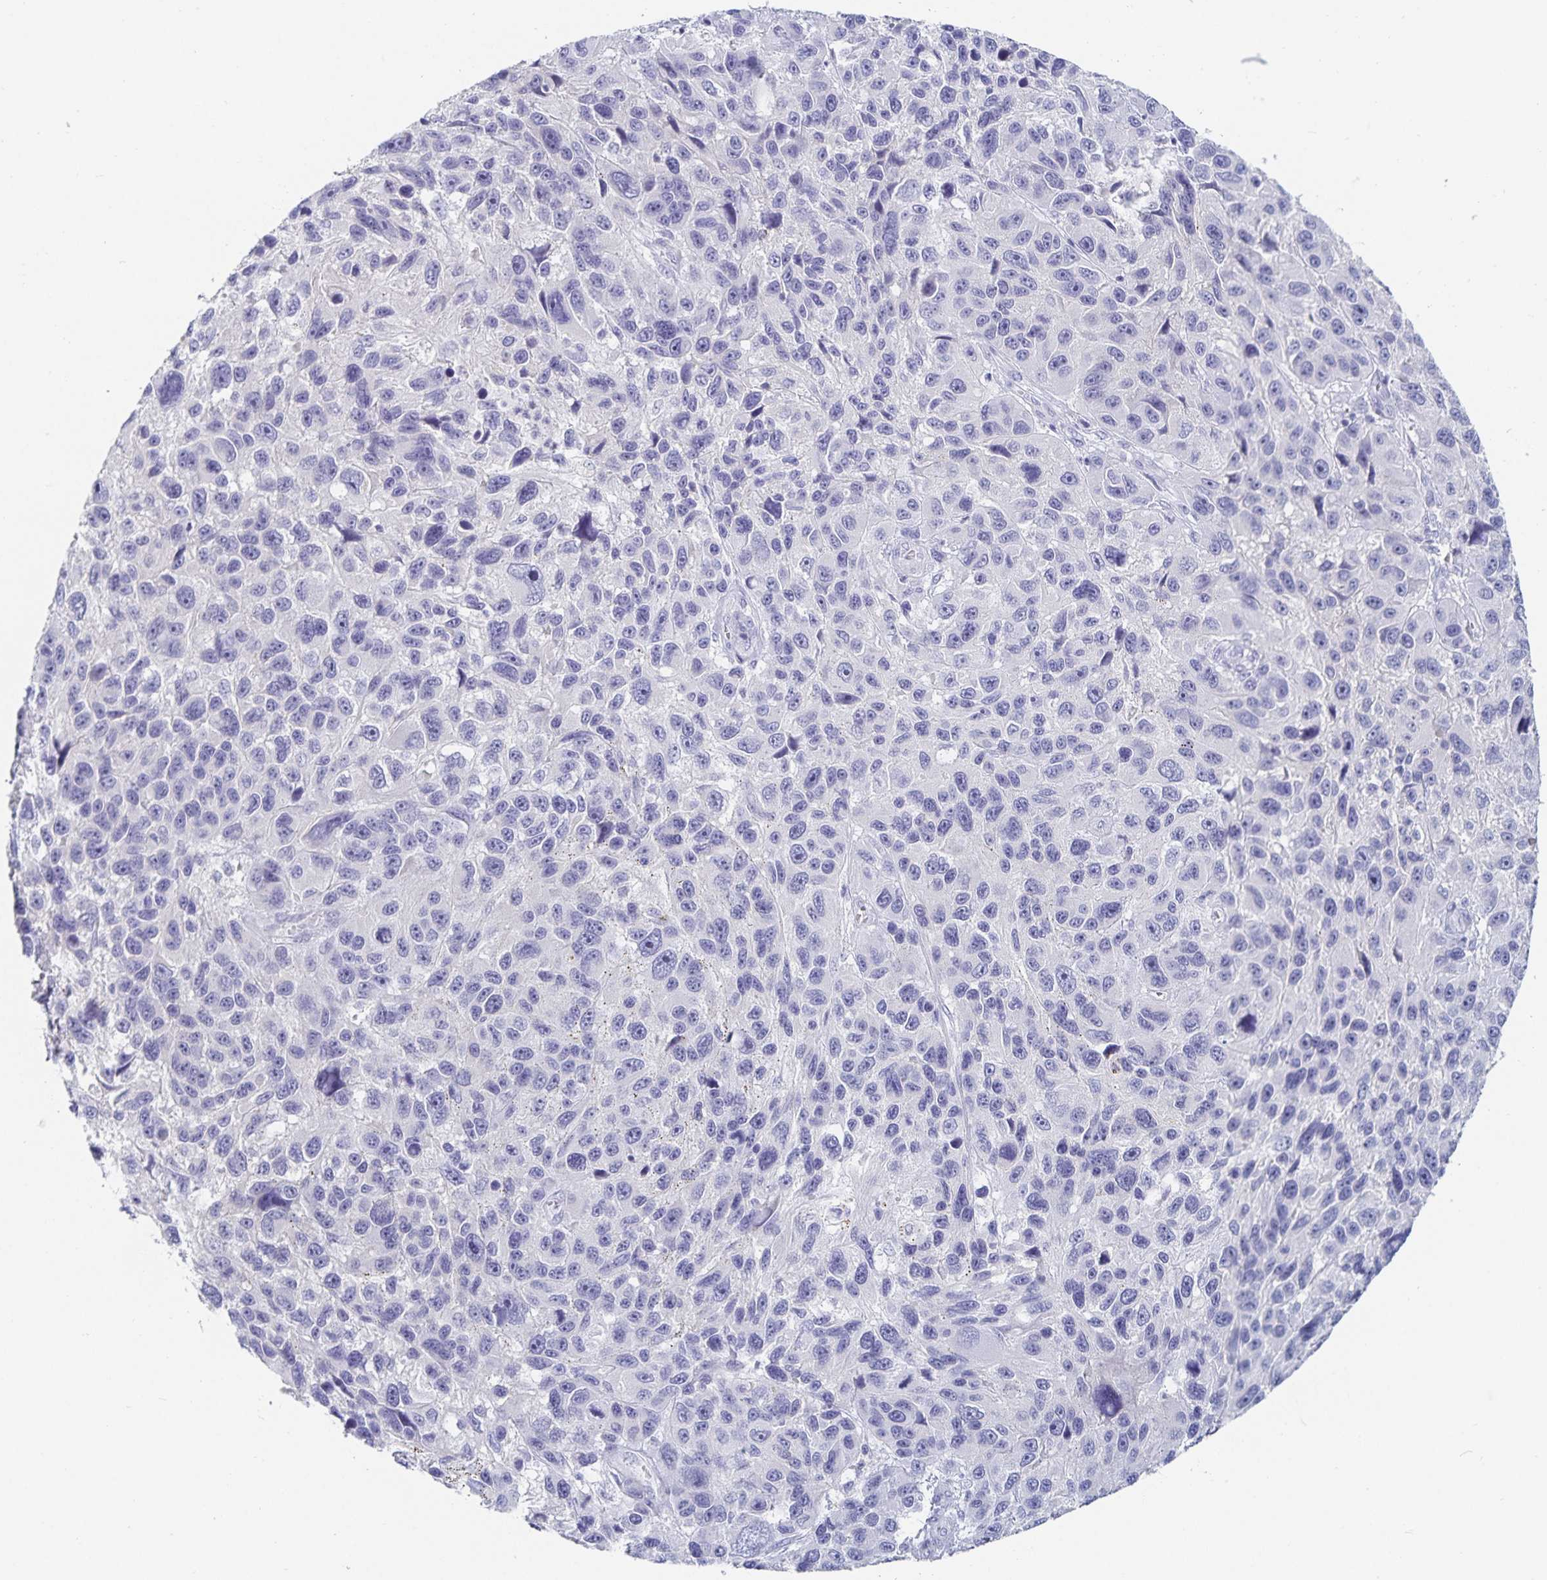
{"staining": {"intensity": "negative", "quantity": "none", "location": "none"}, "tissue": "melanoma", "cell_type": "Tumor cells", "image_type": "cancer", "snomed": [{"axis": "morphology", "description": "Malignant melanoma, NOS"}, {"axis": "topography", "description": "Skin"}], "caption": "Immunohistochemistry of melanoma shows no positivity in tumor cells.", "gene": "SFTPA1", "patient": {"sex": "male", "age": 53}}